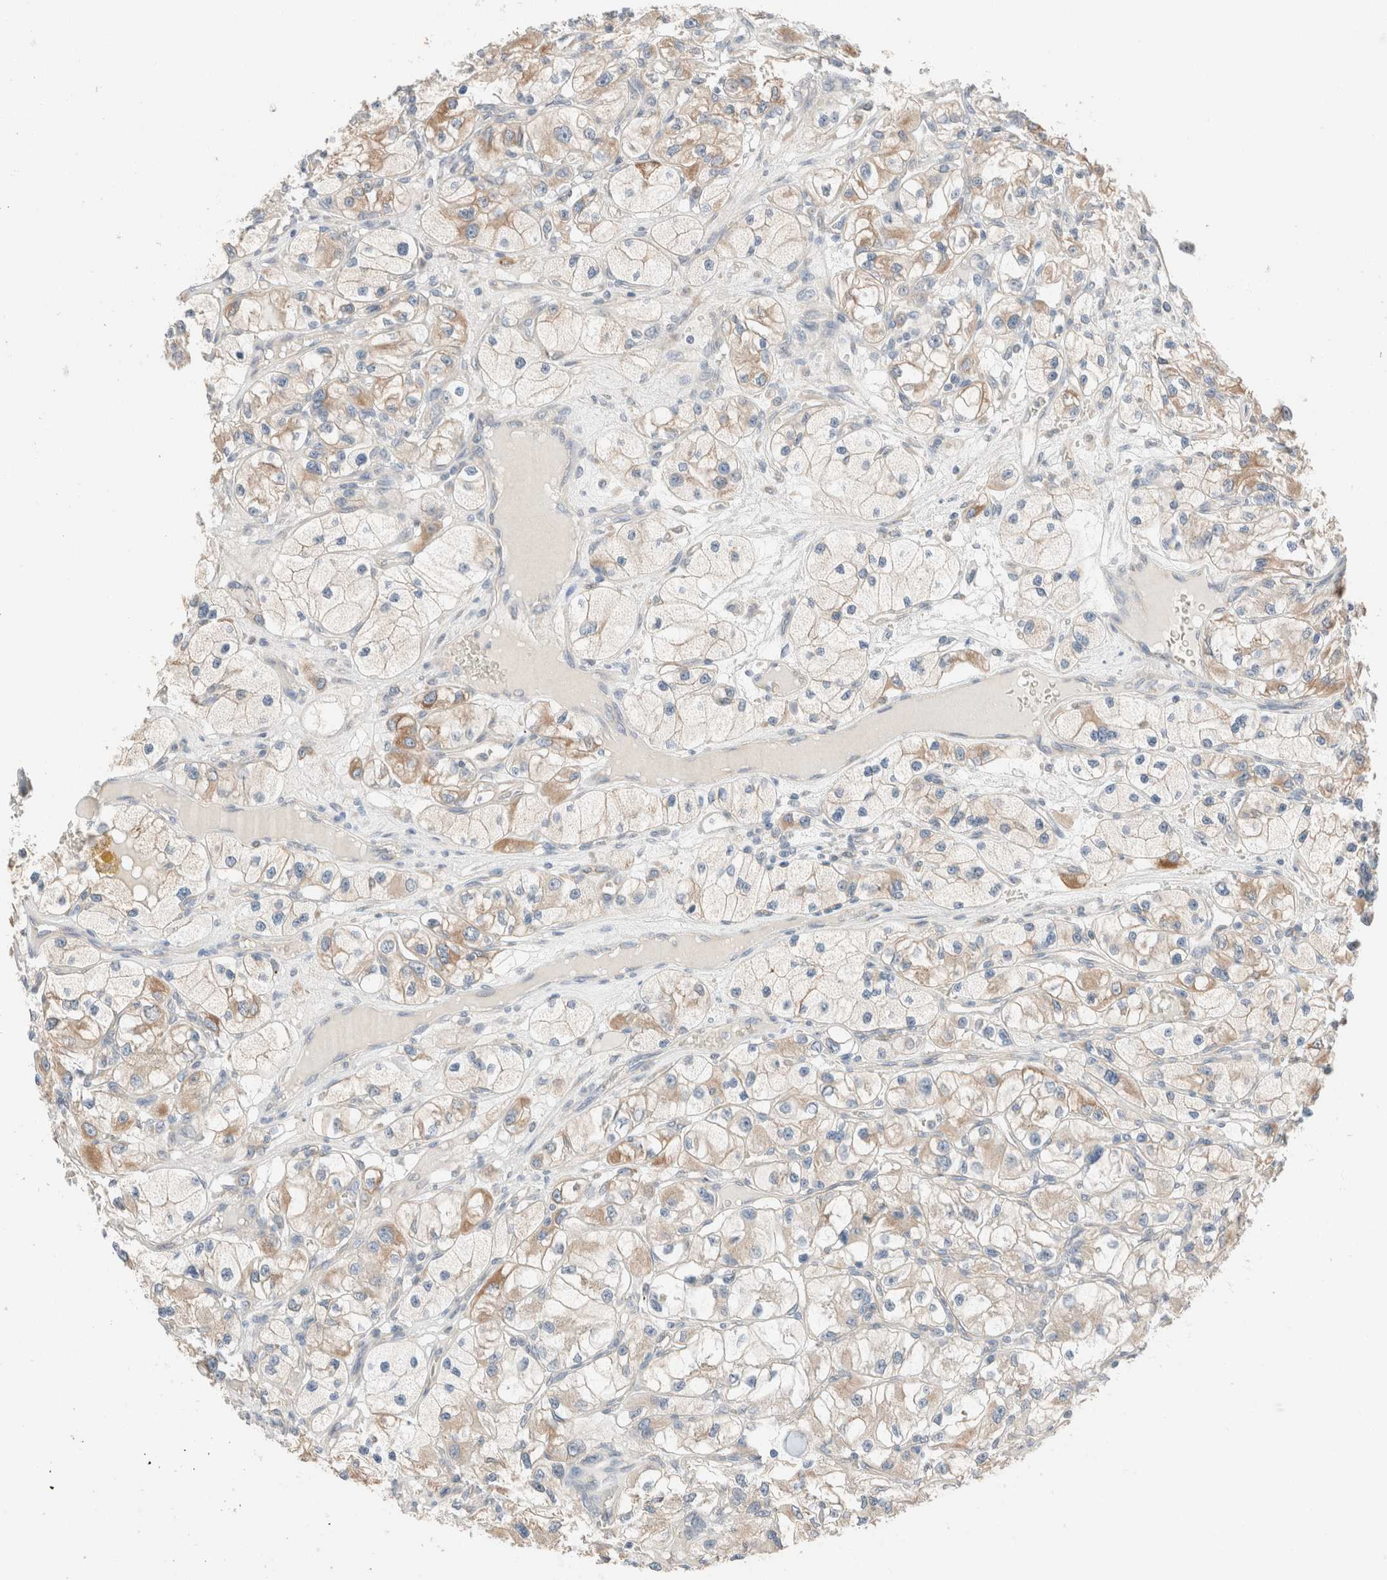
{"staining": {"intensity": "weak", "quantity": "25%-75%", "location": "cytoplasmic/membranous"}, "tissue": "renal cancer", "cell_type": "Tumor cells", "image_type": "cancer", "snomed": [{"axis": "morphology", "description": "Adenocarcinoma, NOS"}, {"axis": "topography", "description": "Kidney"}], "caption": "A high-resolution micrograph shows IHC staining of adenocarcinoma (renal), which demonstrates weak cytoplasmic/membranous expression in approximately 25%-75% of tumor cells. The staining was performed using DAB to visualize the protein expression in brown, while the nuclei were stained in blue with hematoxylin (Magnification: 20x).", "gene": "PCM1", "patient": {"sex": "female", "age": 57}}